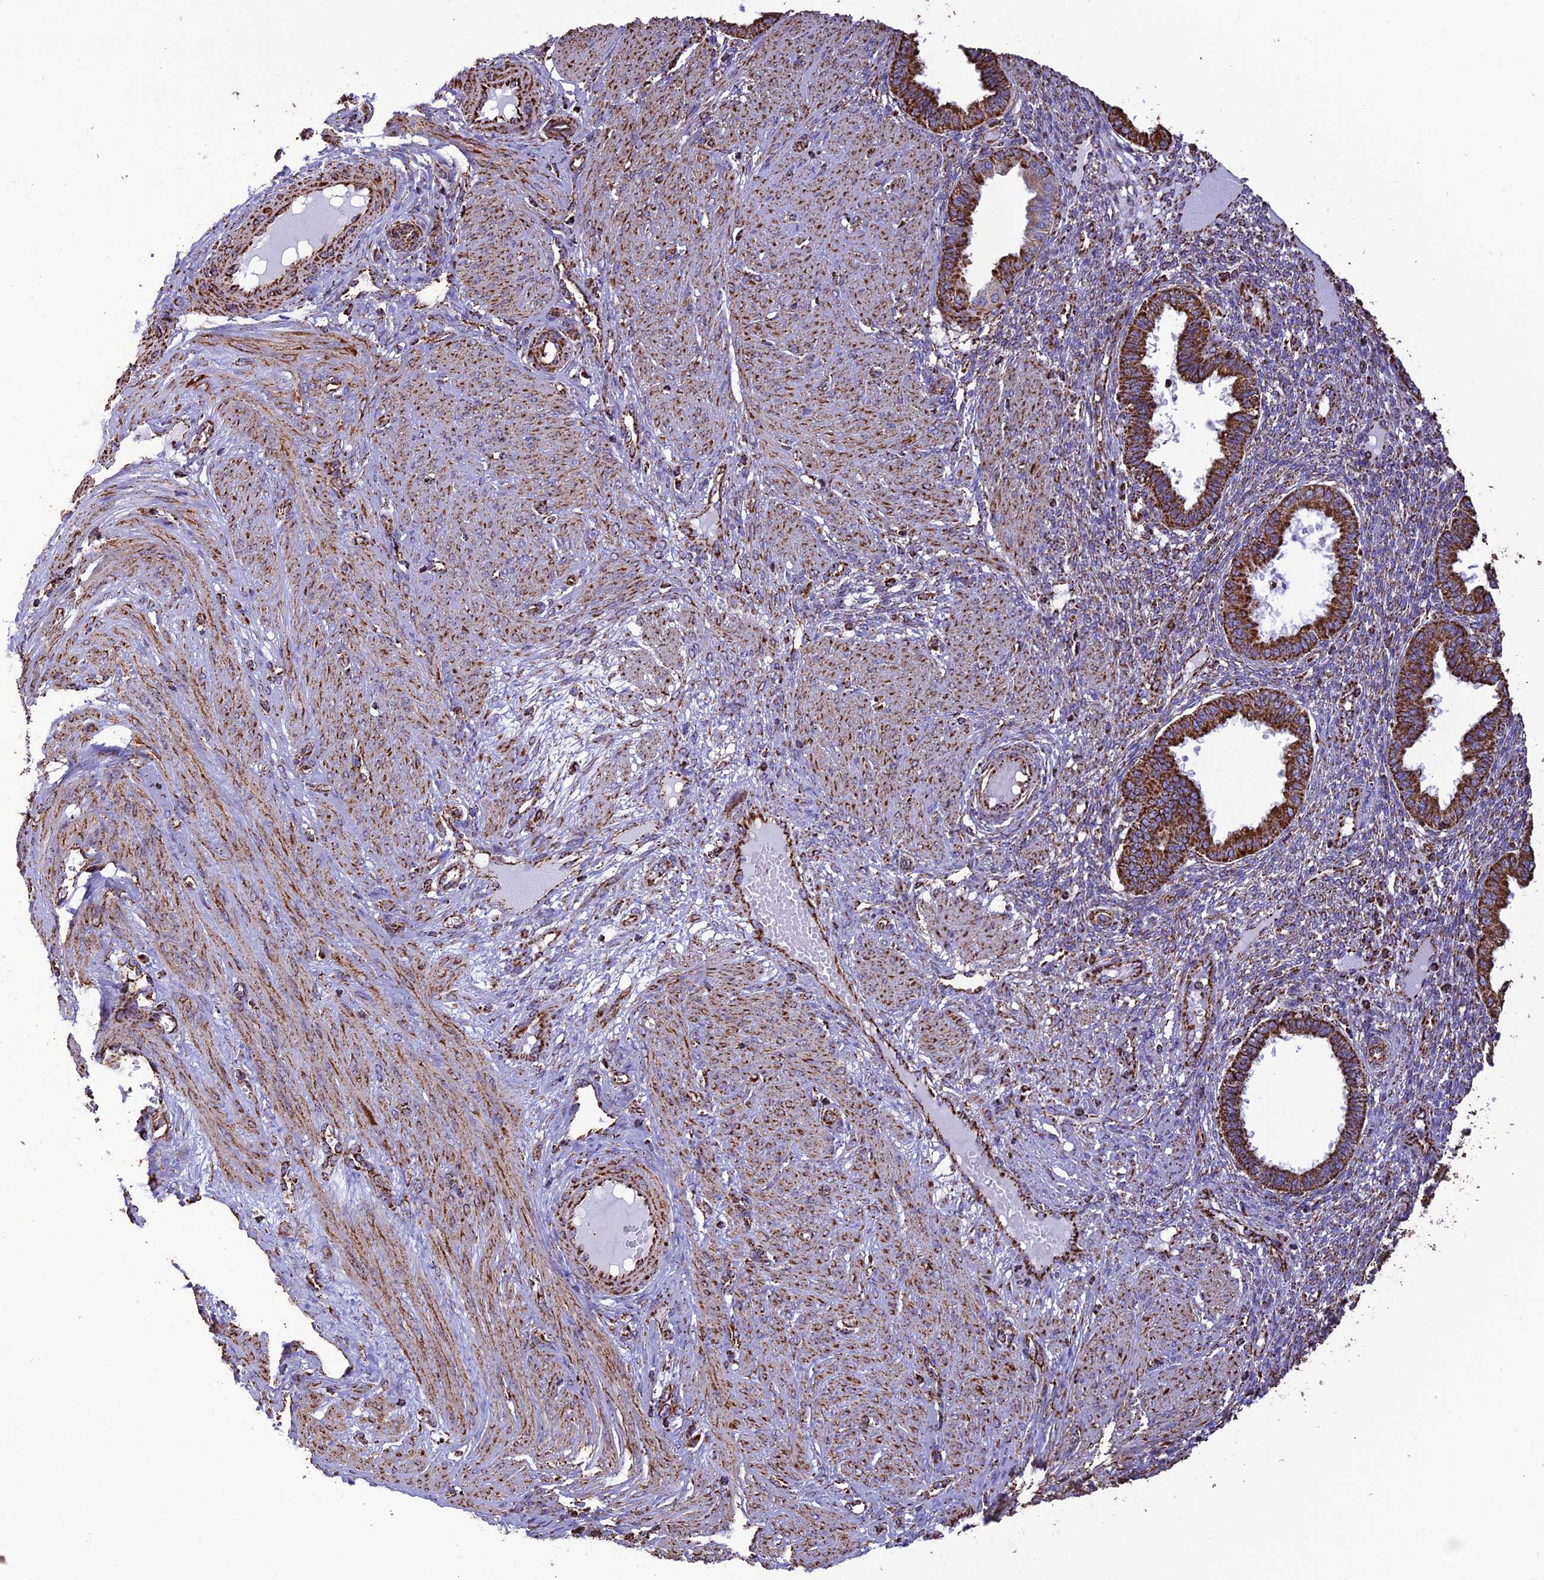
{"staining": {"intensity": "moderate", "quantity": ">75%", "location": "cytoplasmic/membranous"}, "tissue": "endometrium", "cell_type": "Cells in endometrial stroma", "image_type": "normal", "snomed": [{"axis": "morphology", "description": "Normal tissue, NOS"}, {"axis": "topography", "description": "Endometrium"}], "caption": "A medium amount of moderate cytoplasmic/membranous staining is seen in about >75% of cells in endometrial stroma in benign endometrium.", "gene": "NDUFAF1", "patient": {"sex": "female", "age": 33}}